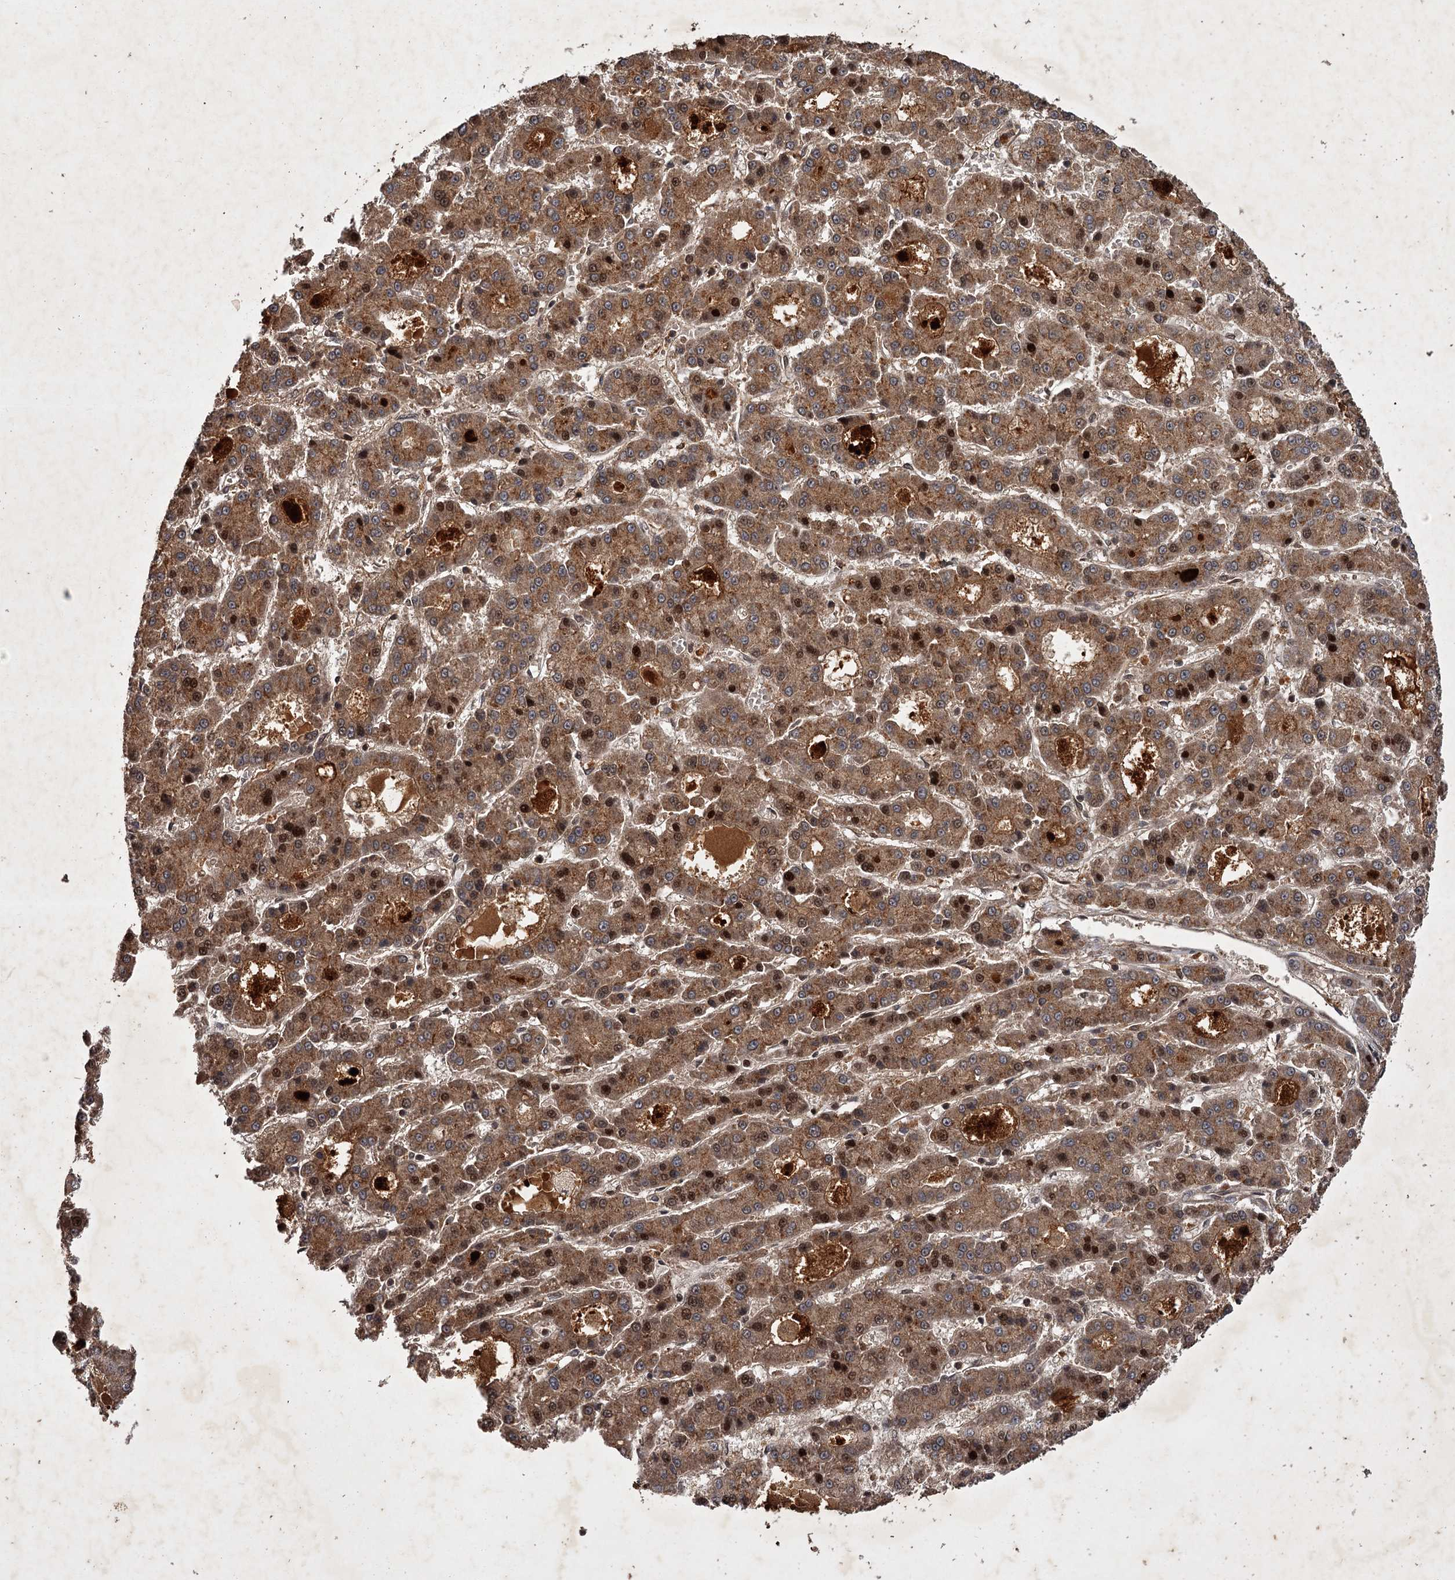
{"staining": {"intensity": "moderate", "quantity": ">75%", "location": "cytoplasmic/membranous,nuclear"}, "tissue": "liver cancer", "cell_type": "Tumor cells", "image_type": "cancer", "snomed": [{"axis": "morphology", "description": "Carcinoma, Hepatocellular, NOS"}, {"axis": "topography", "description": "Liver"}], "caption": "Liver cancer (hepatocellular carcinoma) was stained to show a protein in brown. There is medium levels of moderate cytoplasmic/membranous and nuclear positivity in about >75% of tumor cells. Ihc stains the protein in brown and the nuclei are stained blue.", "gene": "TBC1D23", "patient": {"sex": "male", "age": 70}}